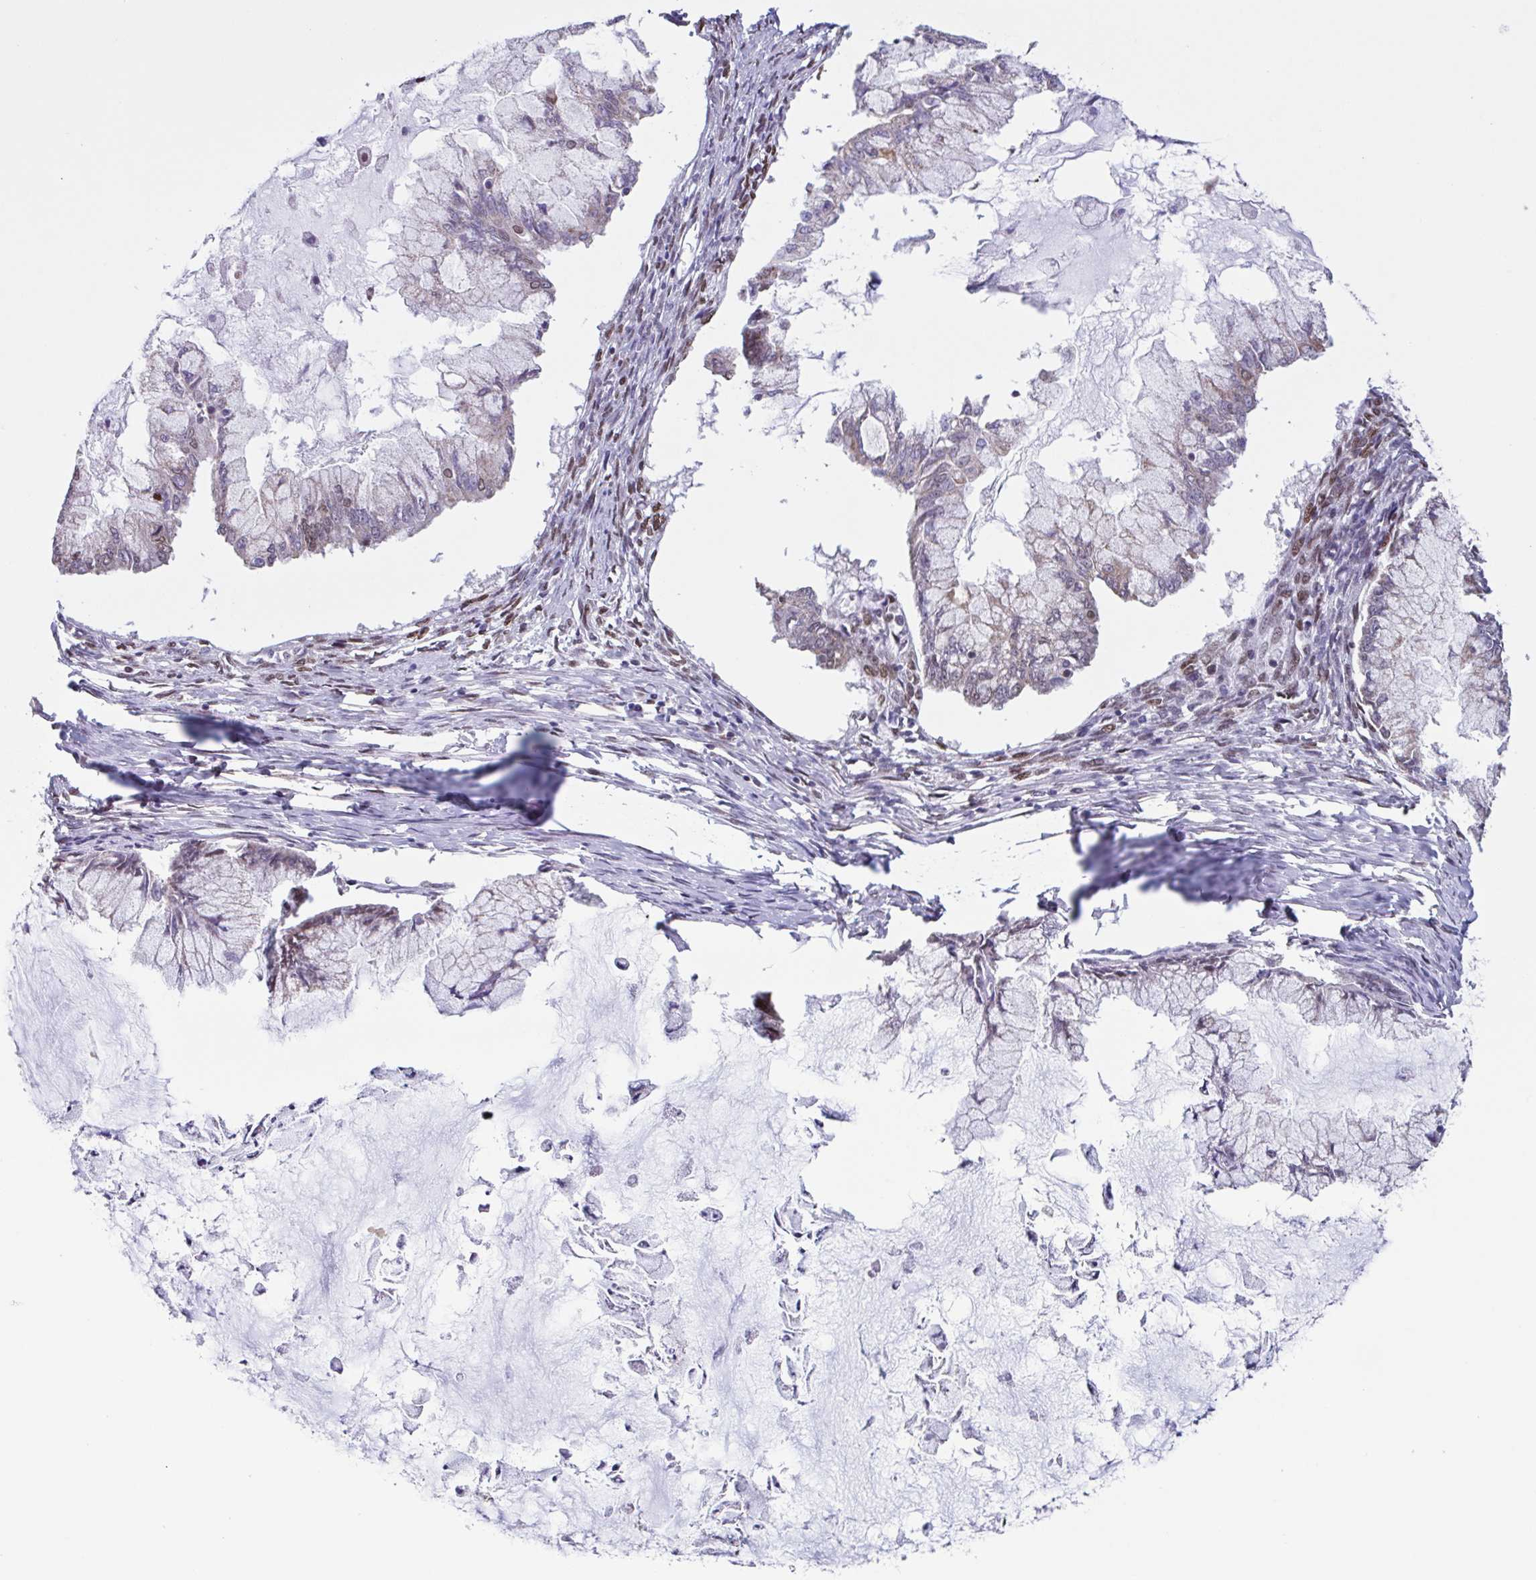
{"staining": {"intensity": "negative", "quantity": "none", "location": "none"}, "tissue": "ovarian cancer", "cell_type": "Tumor cells", "image_type": "cancer", "snomed": [{"axis": "morphology", "description": "Cystadenocarcinoma, mucinous, NOS"}, {"axis": "topography", "description": "Ovary"}], "caption": "An immunohistochemistry micrograph of ovarian mucinous cystadenocarcinoma is shown. There is no staining in tumor cells of ovarian mucinous cystadenocarcinoma.", "gene": "TIMM21", "patient": {"sex": "female", "age": 34}}